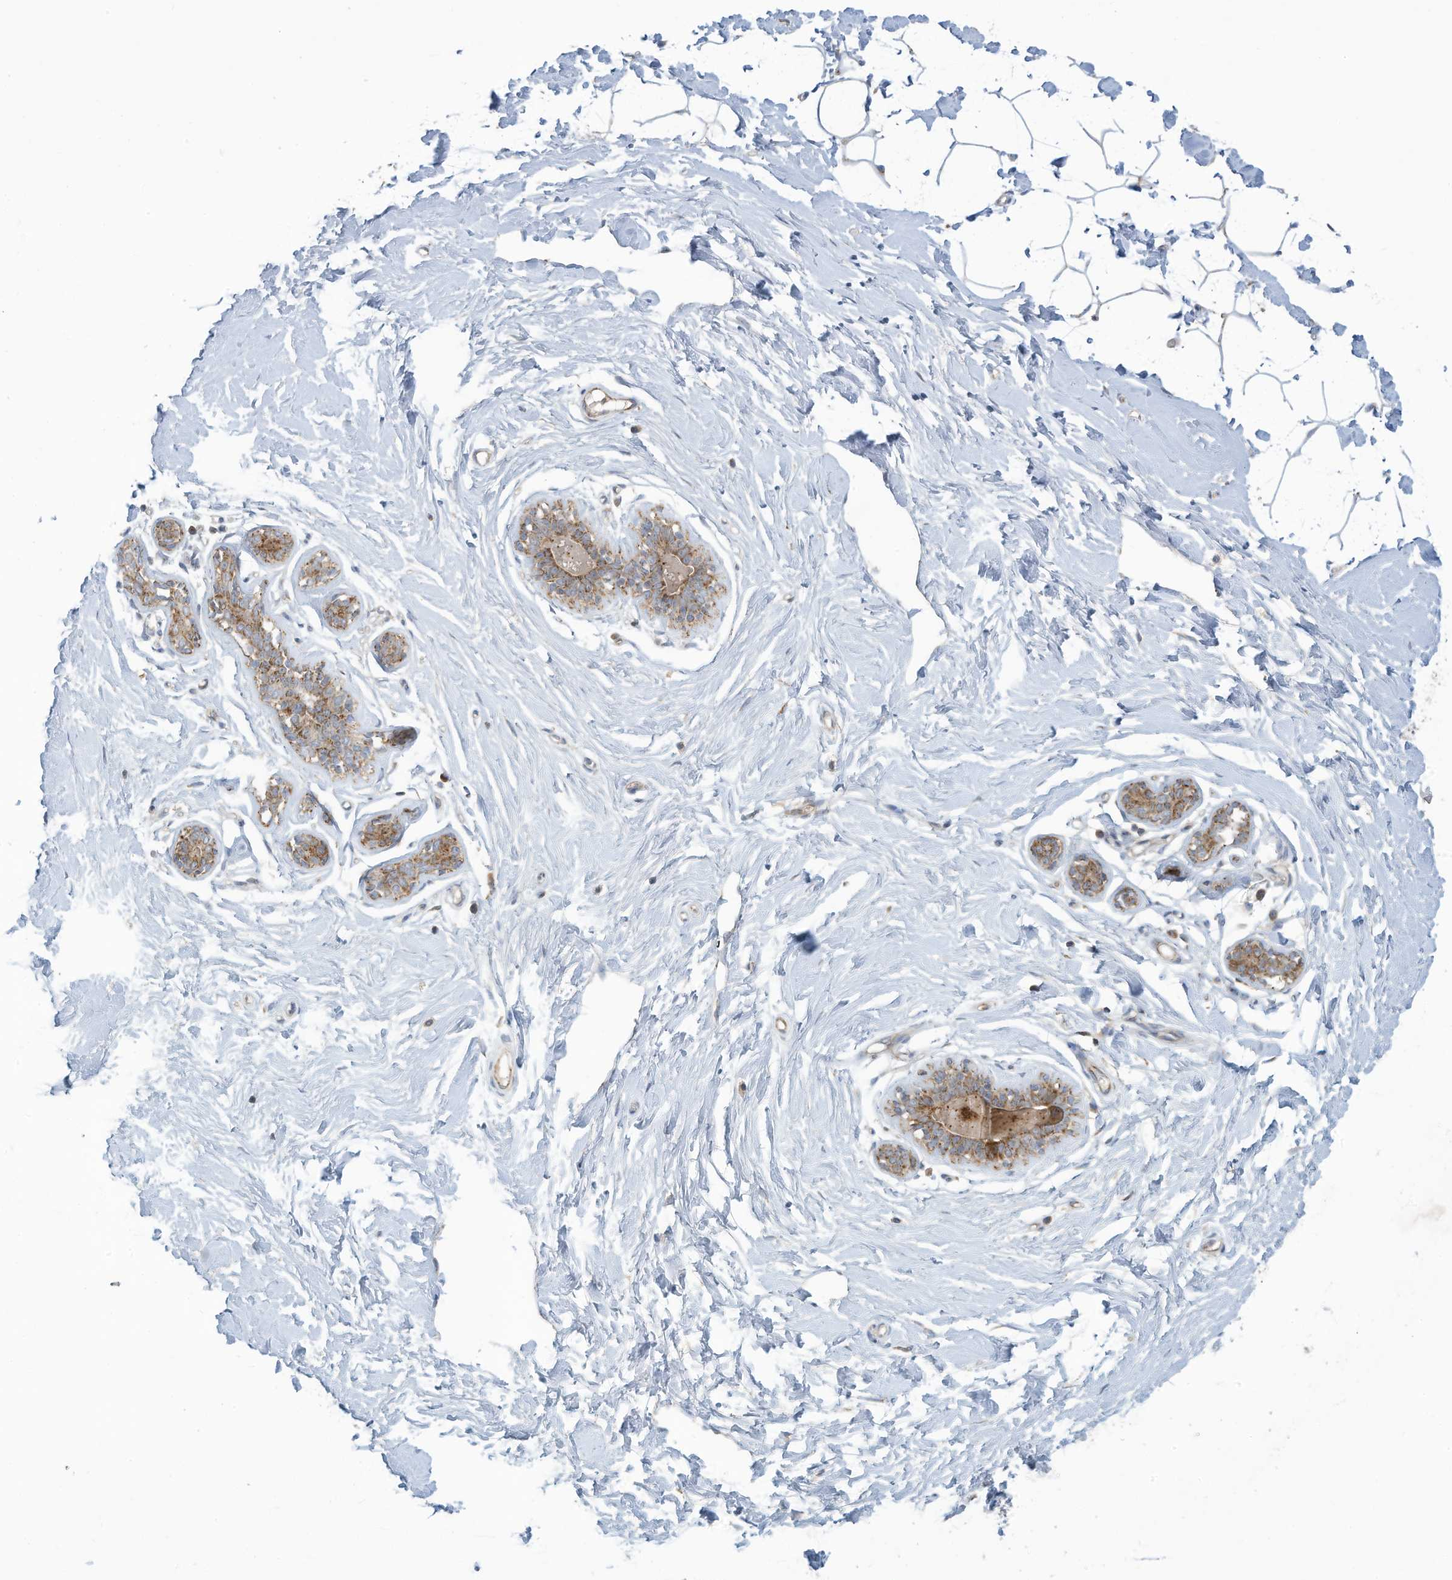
{"staining": {"intensity": "moderate", "quantity": "<25%", "location": "cytoplasmic/membranous"}, "tissue": "adipose tissue", "cell_type": "Adipocytes", "image_type": "normal", "snomed": [{"axis": "morphology", "description": "Normal tissue, NOS"}, {"axis": "topography", "description": "Breast"}], "caption": "This is a photomicrograph of immunohistochemistry (IHC) staining of unremarkable adipose tissue, which shows moderate staining in the cytoplasmic/membranous of adipocytes.", "gene": "SCGB1D2", "patient": {"sex": "female", "age": 23}}